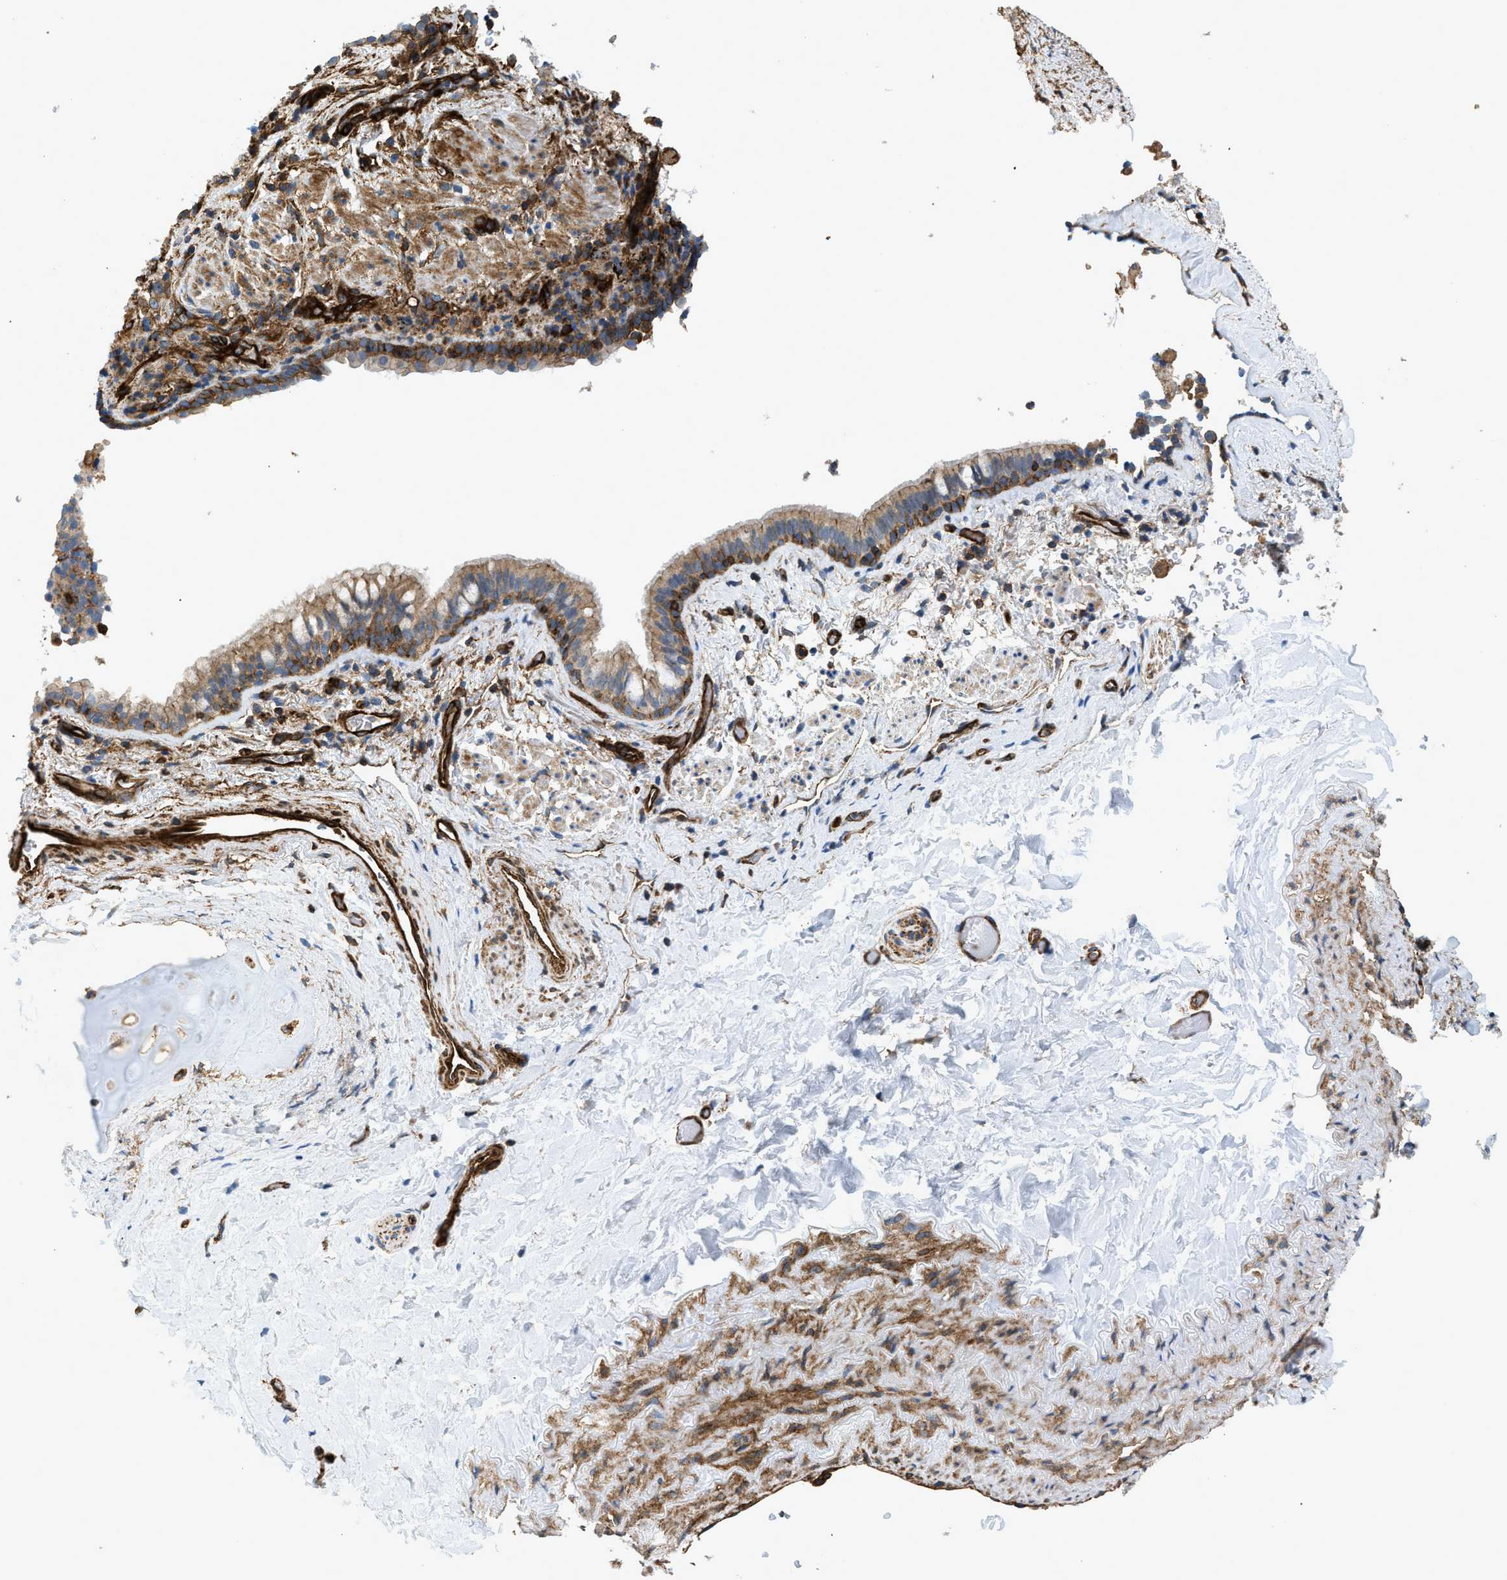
{"staining": {"intensity": "weak", "quantity": "25%-75%", "location": "cytoplasmic/membranous"}, "tissue": "lung cancer", "cell_type": "Tumor cells", "image_type": "cancer", "snomed": [{"axis": "morphology", "description": "Squamous cell carcinoma, NOS"}, {"axis": "topography", "description": "Lung"}], "caption": "Lung squamous cell carcinoma stained for a protein shows weak cytoplasmic/membranous positivity in tumor cells.", "gene": "HIP1", "patient": {"sex": "male", "age": 54}}